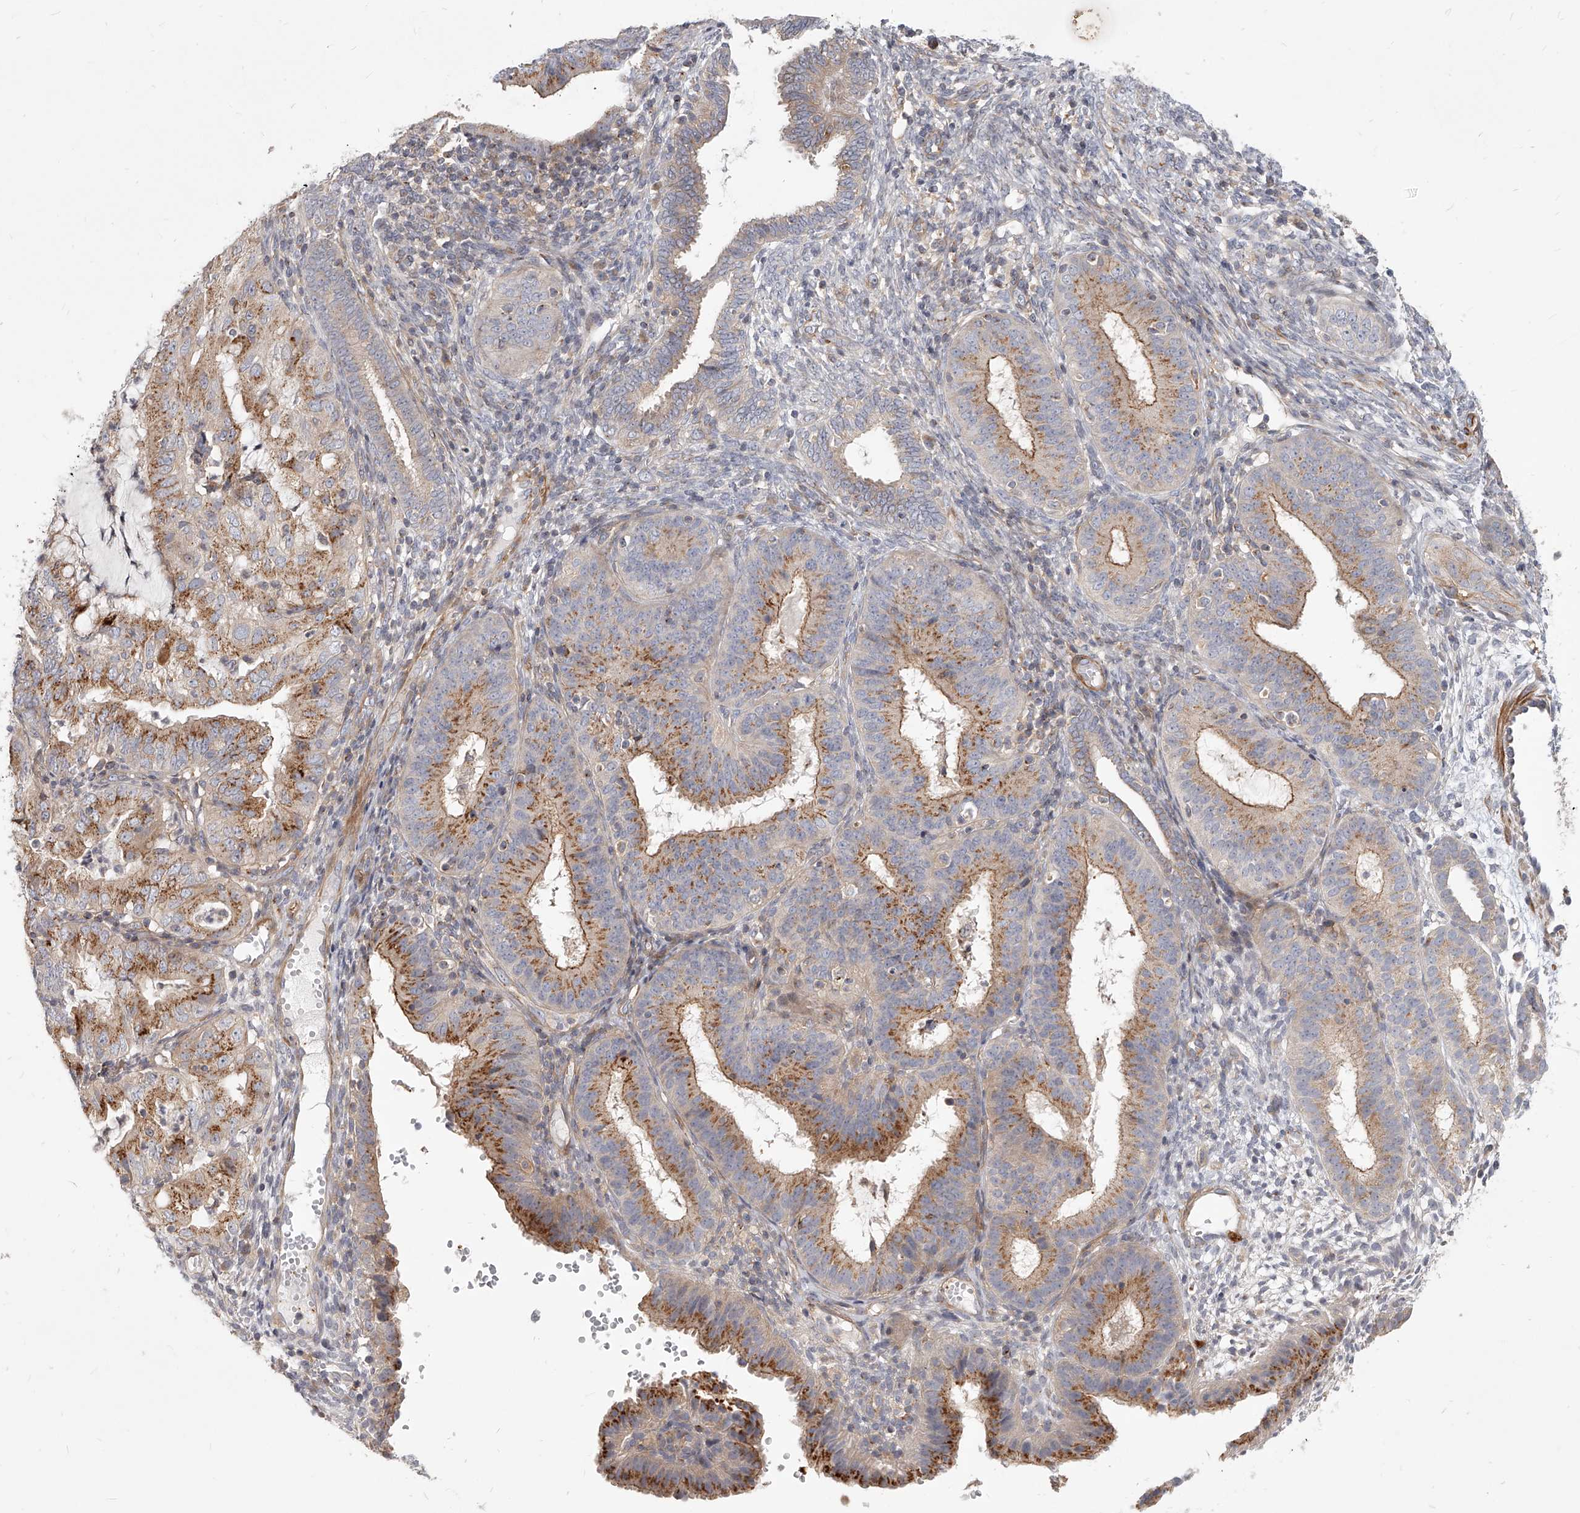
{"staining": {"intensity": "moderate", "quantity": ">75%", "location": "cytoplasmic/membranous"}, "tissue": "endometrial cancer", "cell_type": "Tumor cells", "image_type": "cancer", "snomed": [{"axis": "morphology", "description": "Adenocarcinoma, NOS"}, {"axis": "topography", "description": "Endometrium"}], "caption": "Immunohistochemical staining of endometrial cancer displays moderate cytoplasmic/membranous protein expression in approximately >75% of tumor cells. (IHC, brightfield microscopy, high magnification).", "gene": "SLC37A1", "patient": {"sex": "female", "age": 51}}